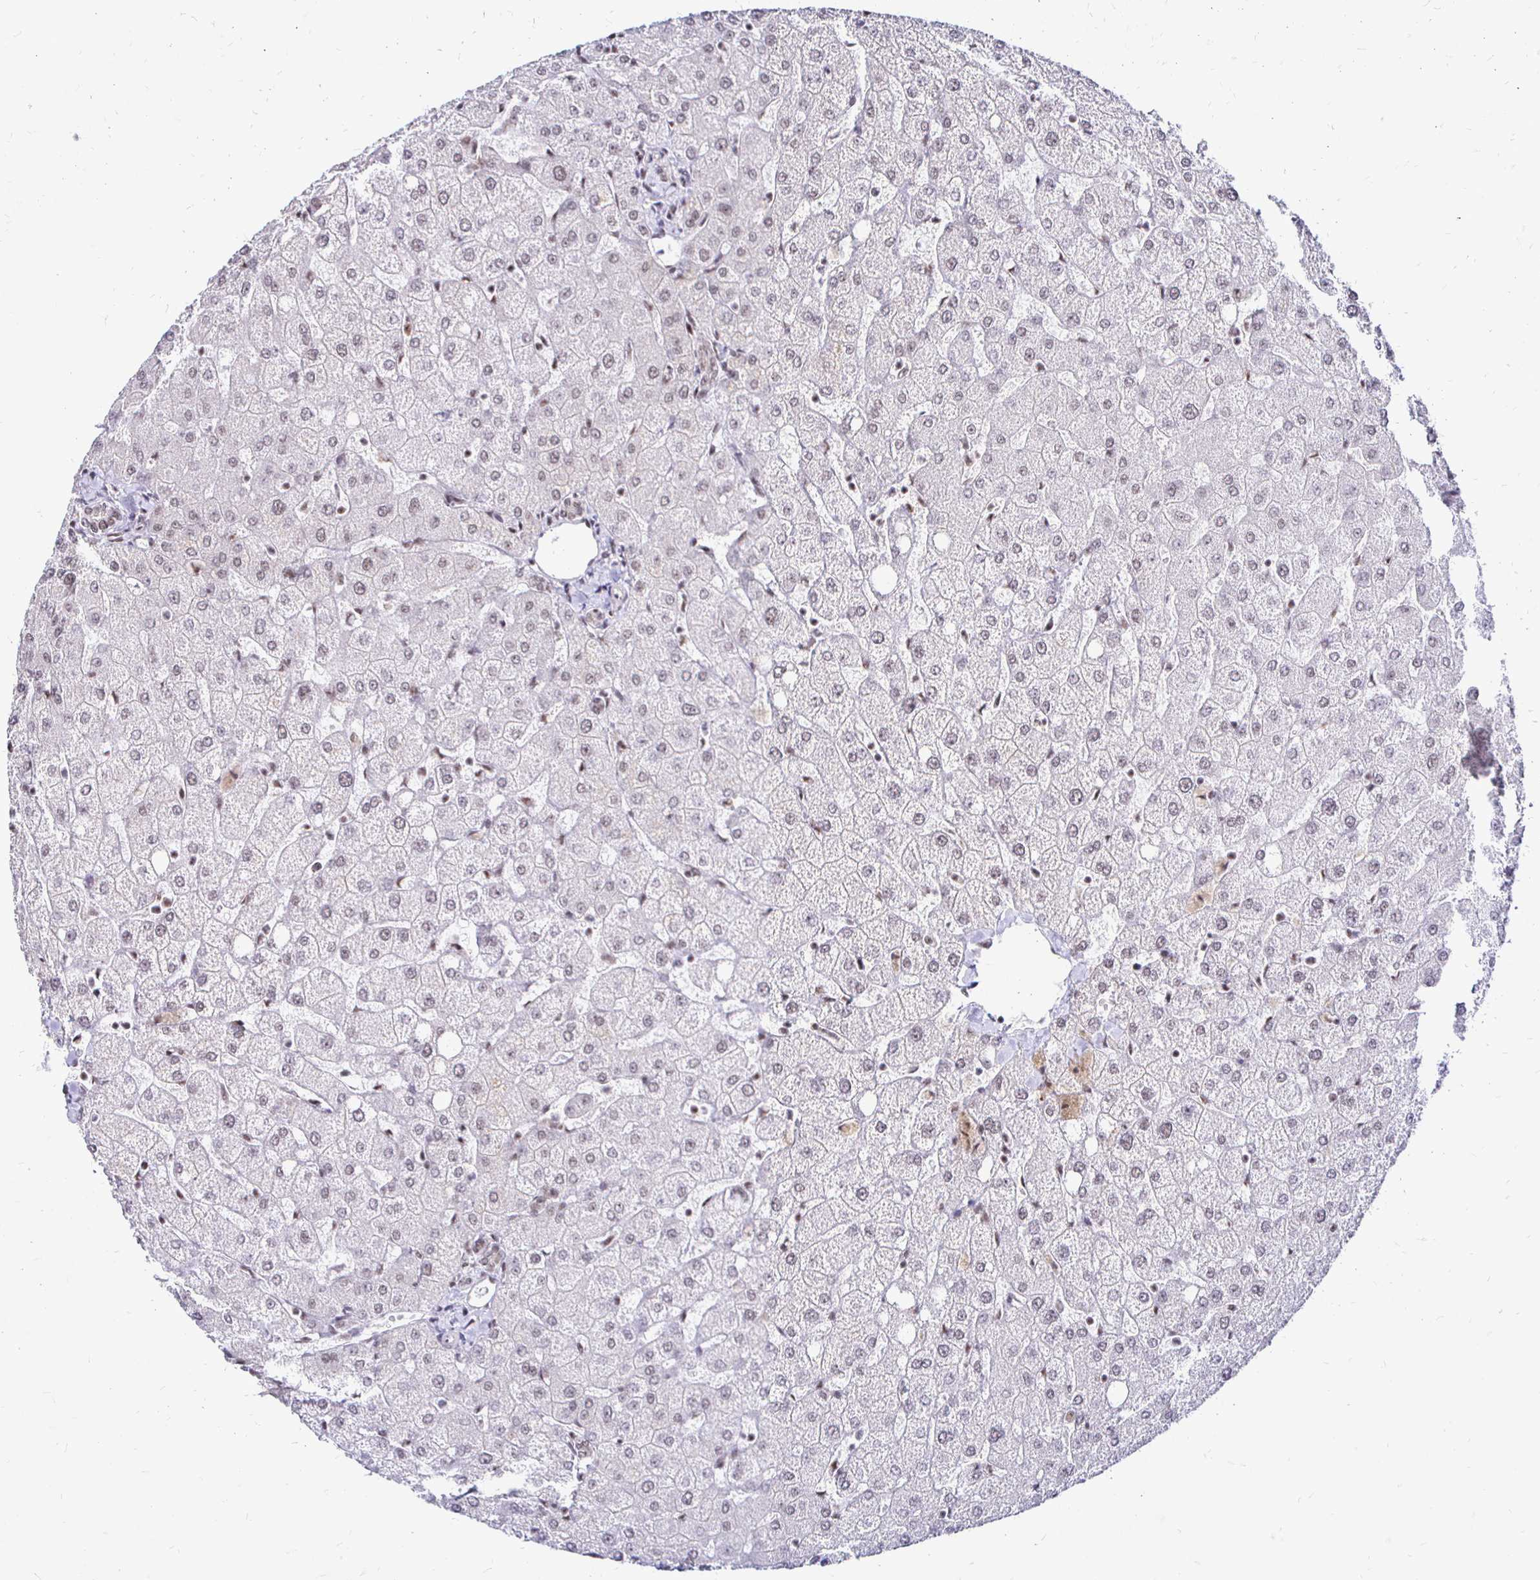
{"staining": {"intensity": "weak", "quantity": "<25%", "location": "nuclear"}, "tissue": "liver", "cell_type": "Cholangiocytes", "image_type": "normal", "snomed": [{"axis": "morphology", "description": "Normal tissue, NOS"}, {"axis": "topography", "description": "Liver"}], "caption": "A photomicrograph of liver stained for a protein displays no brown staining in cholangiocytes.", "gene": "SIN3A", "patient": {"sex": "female", "age": 54}}